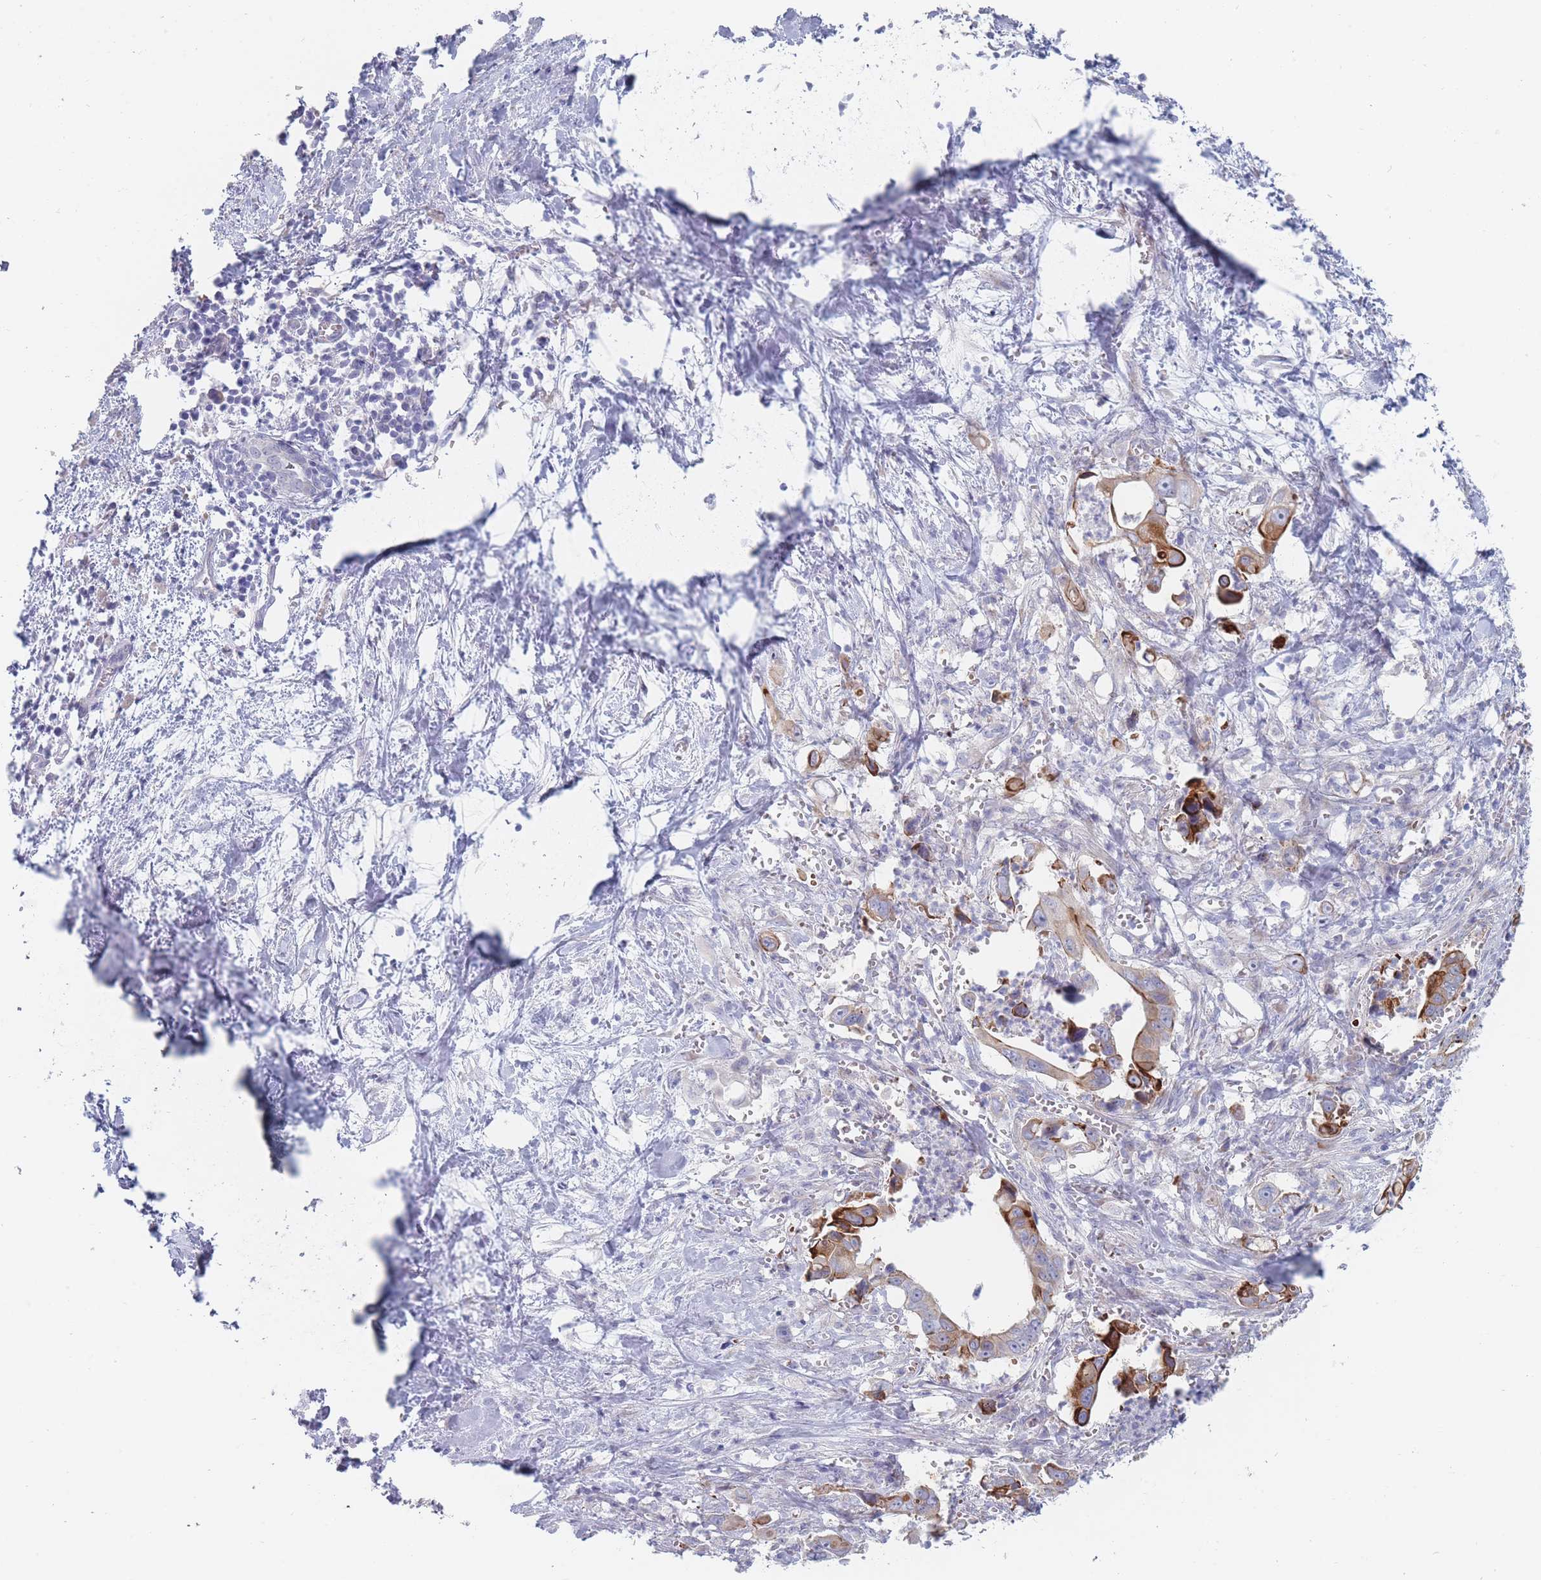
{"staining": {"intensity": "strong", "quantity": "<25%", "location": "cytoplasmic/membranous"}, "tissue": "pancreatic cancer", "cell_type": "Tumor cells", "image_type": "cancer", "snomed": [{"axis": "morphology", "description": "Adenocarcinoma, NOS"}, {"axis": "topography", "description": "Pancreas"}], "caption": "The histopathology image shows staining of pancreatic cancer (adenocarcinoma), revealing strong cytoplasmic/membranous protein positivity (brown color) within tumor cells.", "gene": "SPATS1", "patient": {"sex": "male", "age": 61}}